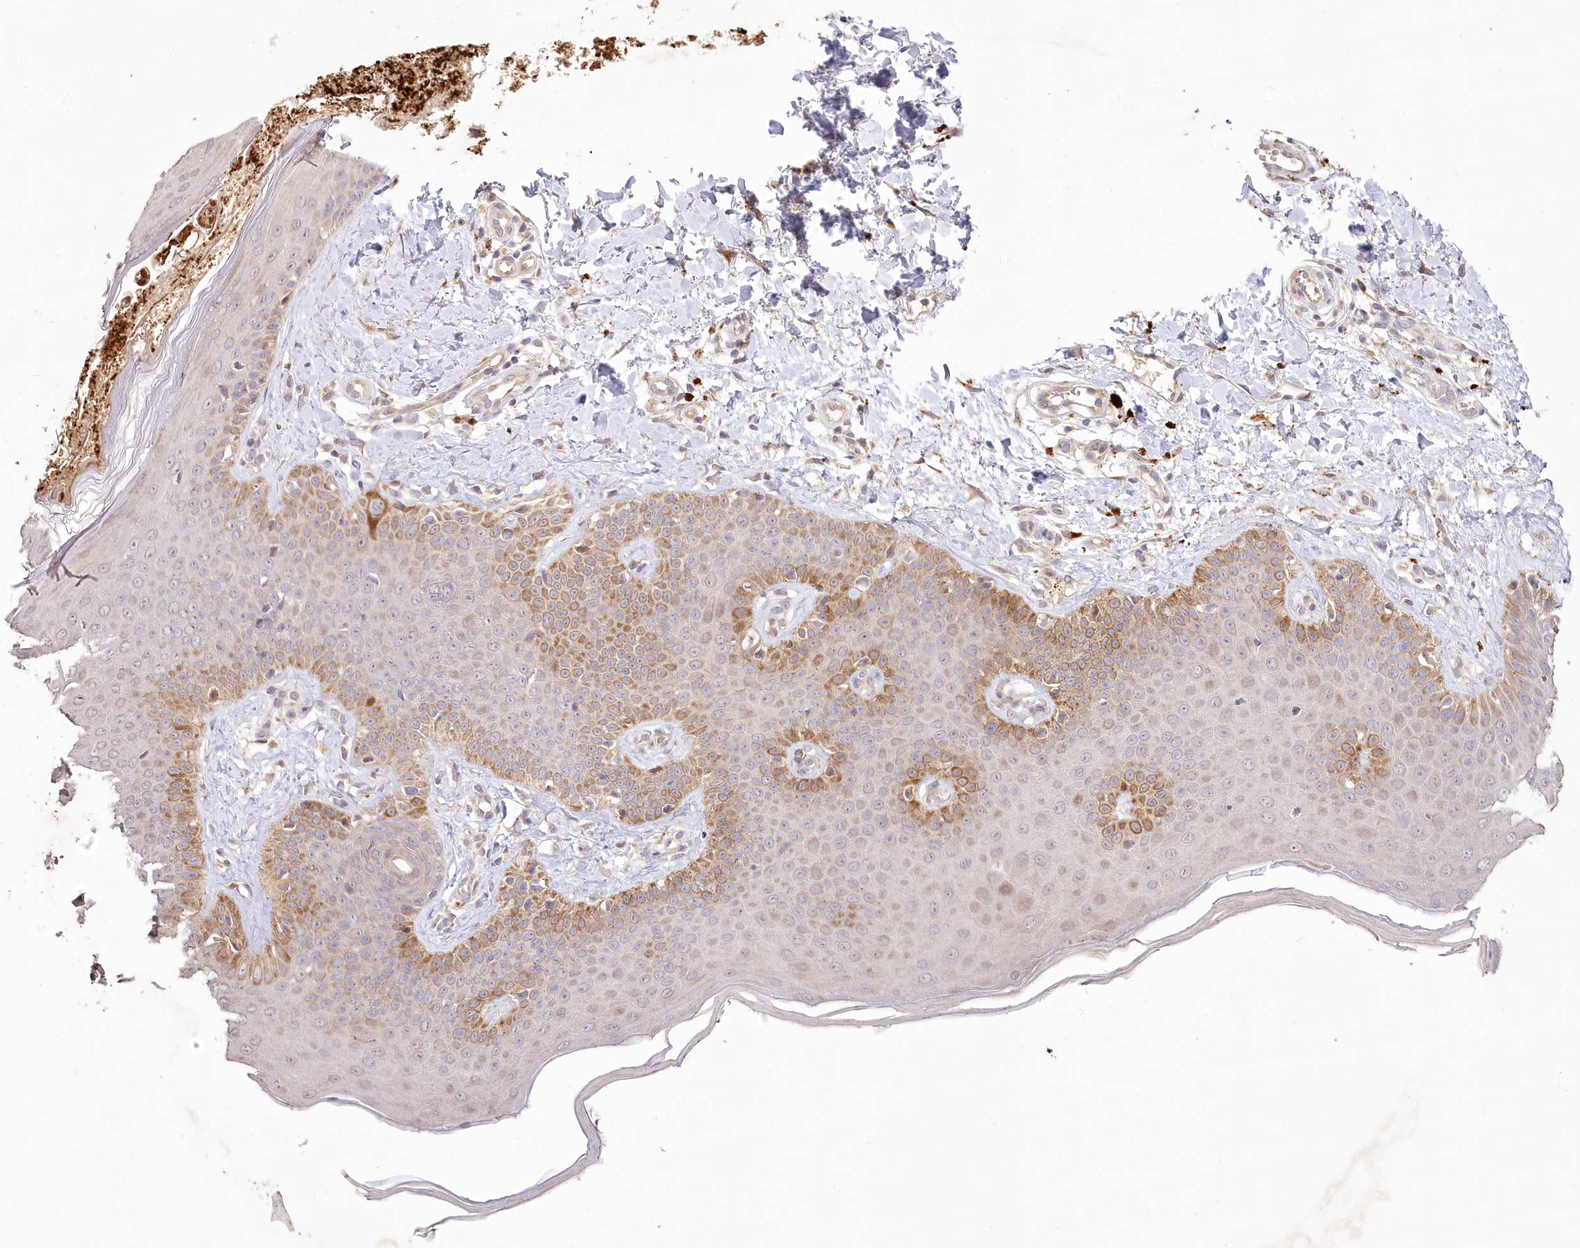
{"staining": {"intensity": "moderate", "quantity": ">75%", "location": "cytoplasmic/membranous"}, "tissue": "skin", "cell_type": "Fibroblasts", "image_type": "normal", "snomed": [{"axis": "morphology", "description": "Normal tissue, NOS"}, {"axis": "topography", "description": "Skin"}], "caption": "The image displays staining of normal skin, revealing moderate cytoplasmic/membranous protein expression (brown color) within fibroblasts. The protein is stained brown, and the nuclei are stained in blue (DAB (3,3'-diaminobenzidine) IHC with brightfield microscopy, high magnification).", "gene": "IRAK1BP1", "patient": {"sex": "male", "age": 52}}